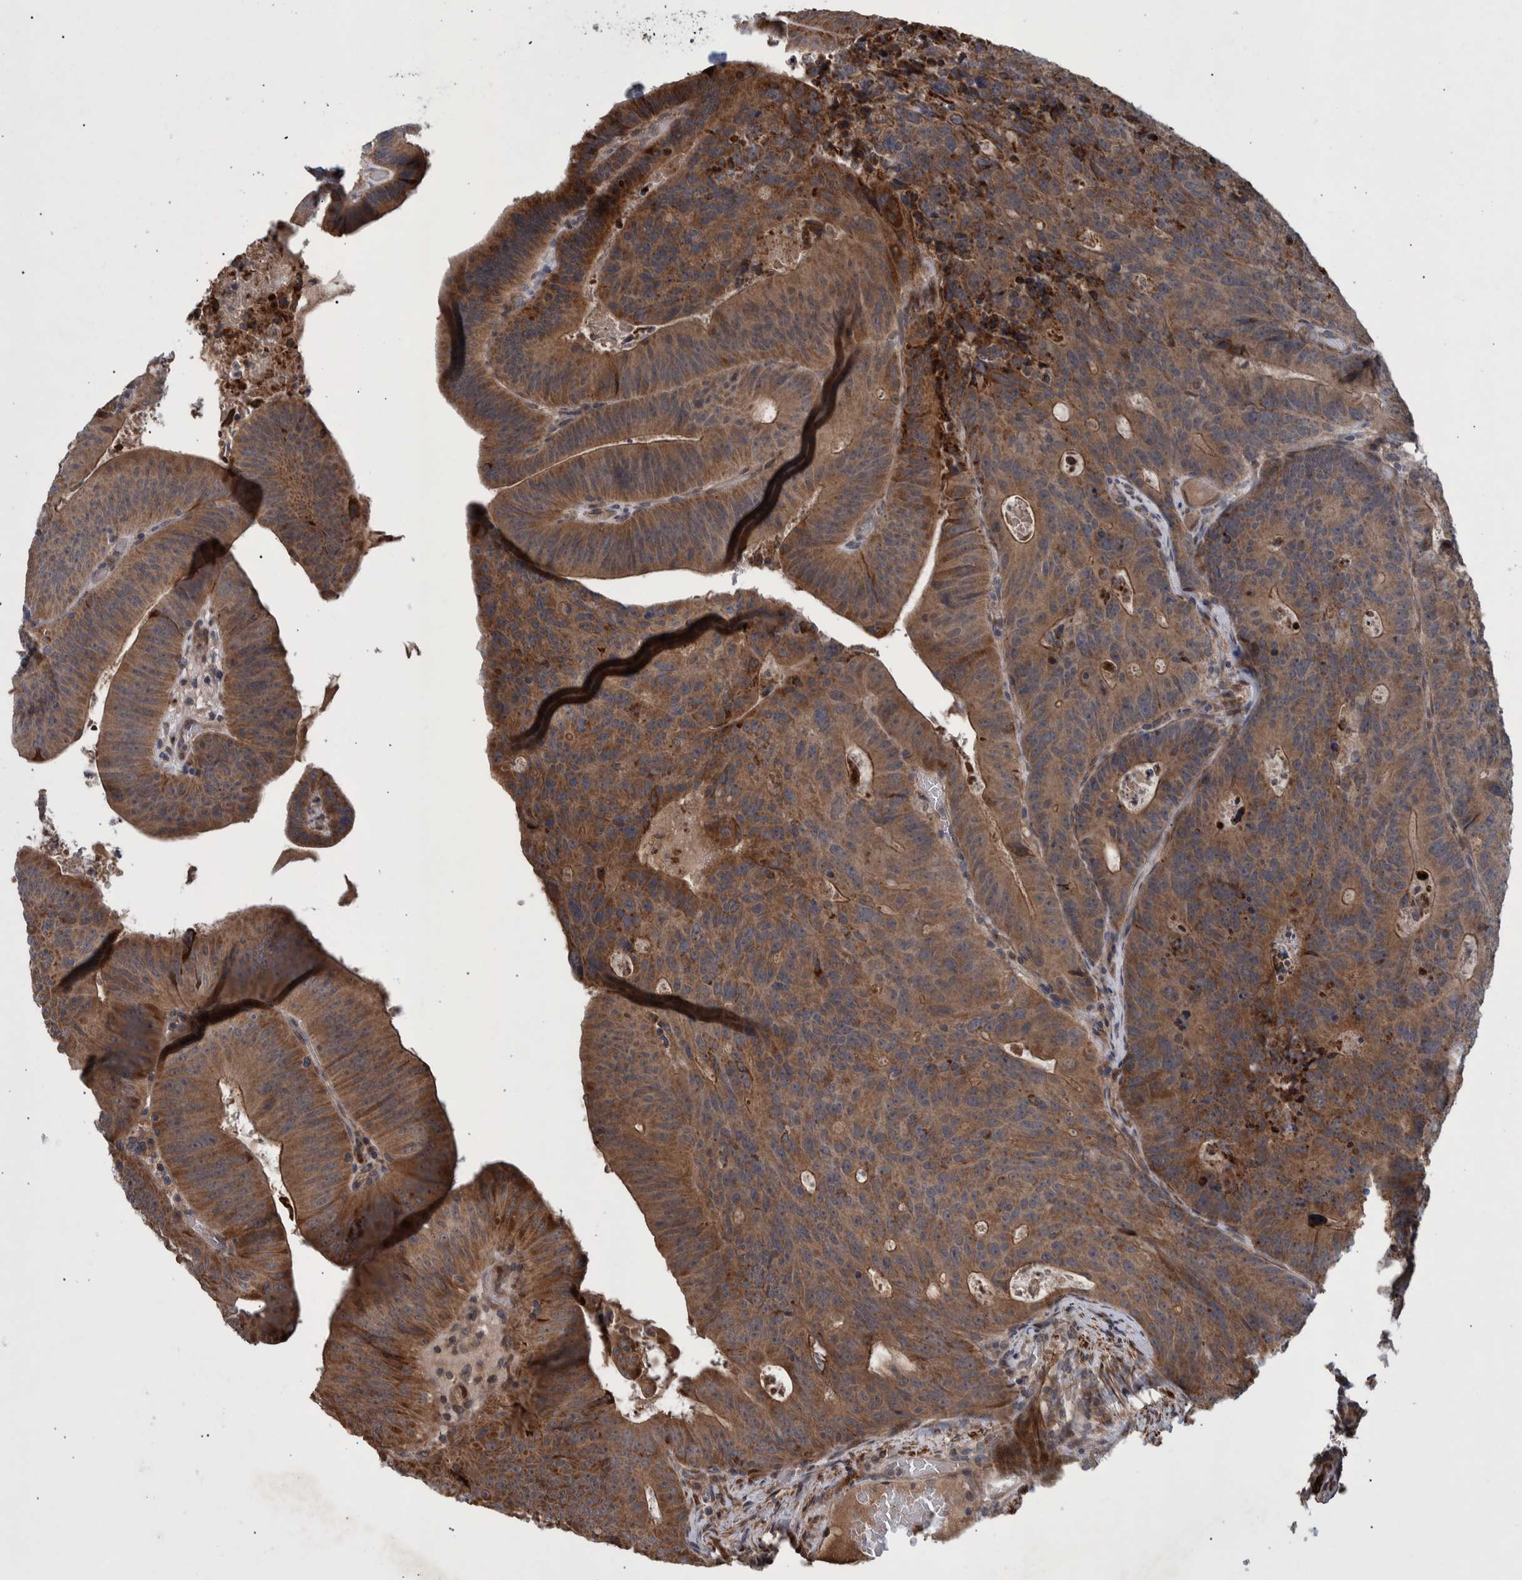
{"staining": {"intensity": "moderate", "quantity": ">75%", "location": "cytoplasmic/membranous"}, "tissue": "colorectal cancer", "cell_type": "Tumor cells", "image_type": "cancer", "snomed": [{"axis": "morphology", "description": "Adenocarcinoma, NOS"}, {"axis": "topography", "description": "Colon"}], "caption": "IHC of colorectal cancer reveals medium levels of moderate cytoplasmic/membranous staining in approximately >75% of tumor cells.", "gene": "B3GNTL1", "patient": {"sex": "male", "age": 87}}